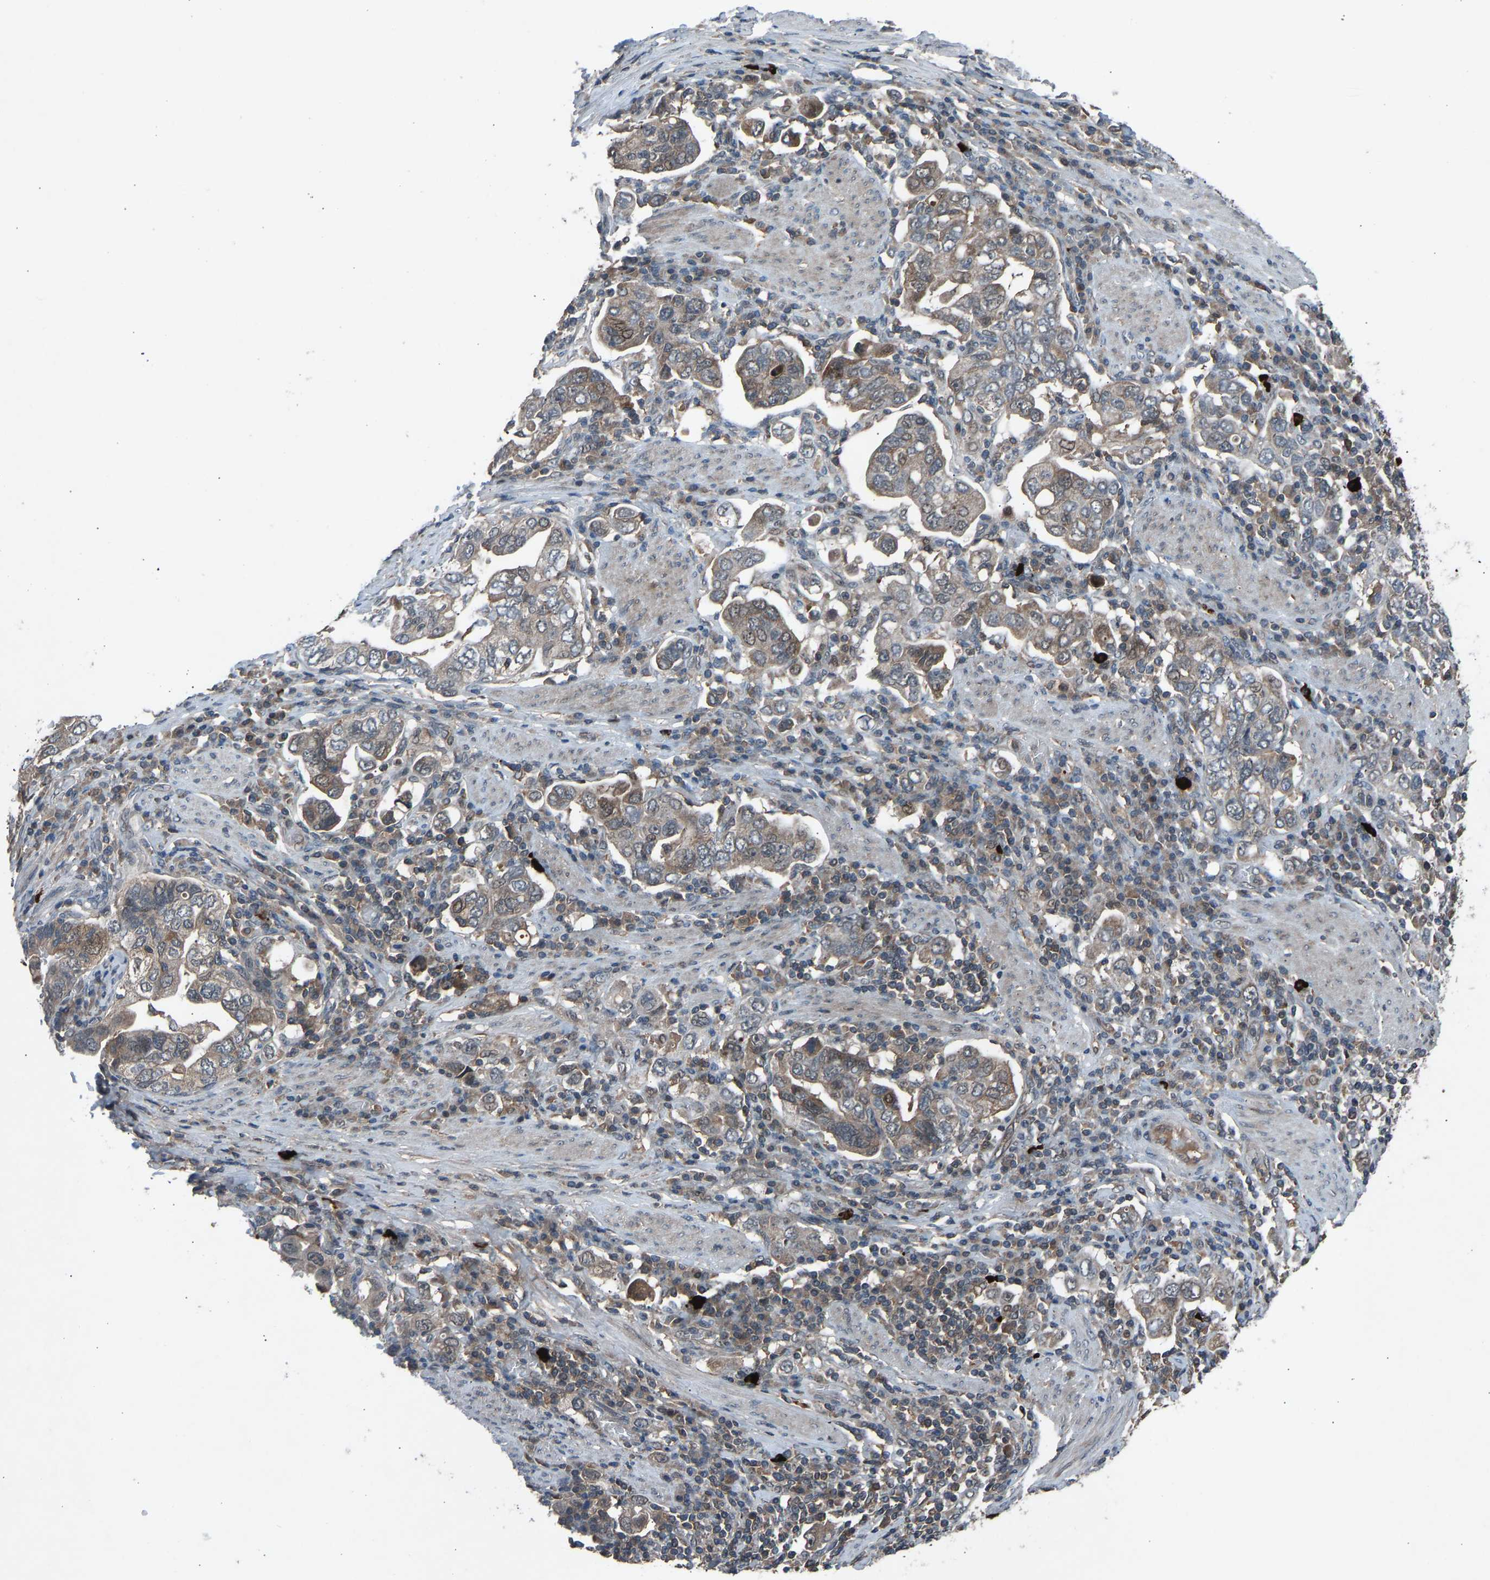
{"staining": {"intensity": "weak", "quantity": ">75%", "location": "cytoplasmic/membranous"}, "tissue": "stomach cancer", "cell_type": "Tumor cells", "image_type": "cancer", "snomed": [{"axis": "morphology", "description": "Adenocarcinoma, NOS"}, {"axis": "topography", "description": "Stomach, upper"}], "caption": "A histopathology image of human adenocarcinoma (stomach) stained for a protein reveals weak cytoplasmic/membranous brown staining in tumor cells.", "gene": "SLC43A1", "patient": {"sex": "male", "age": 62}}